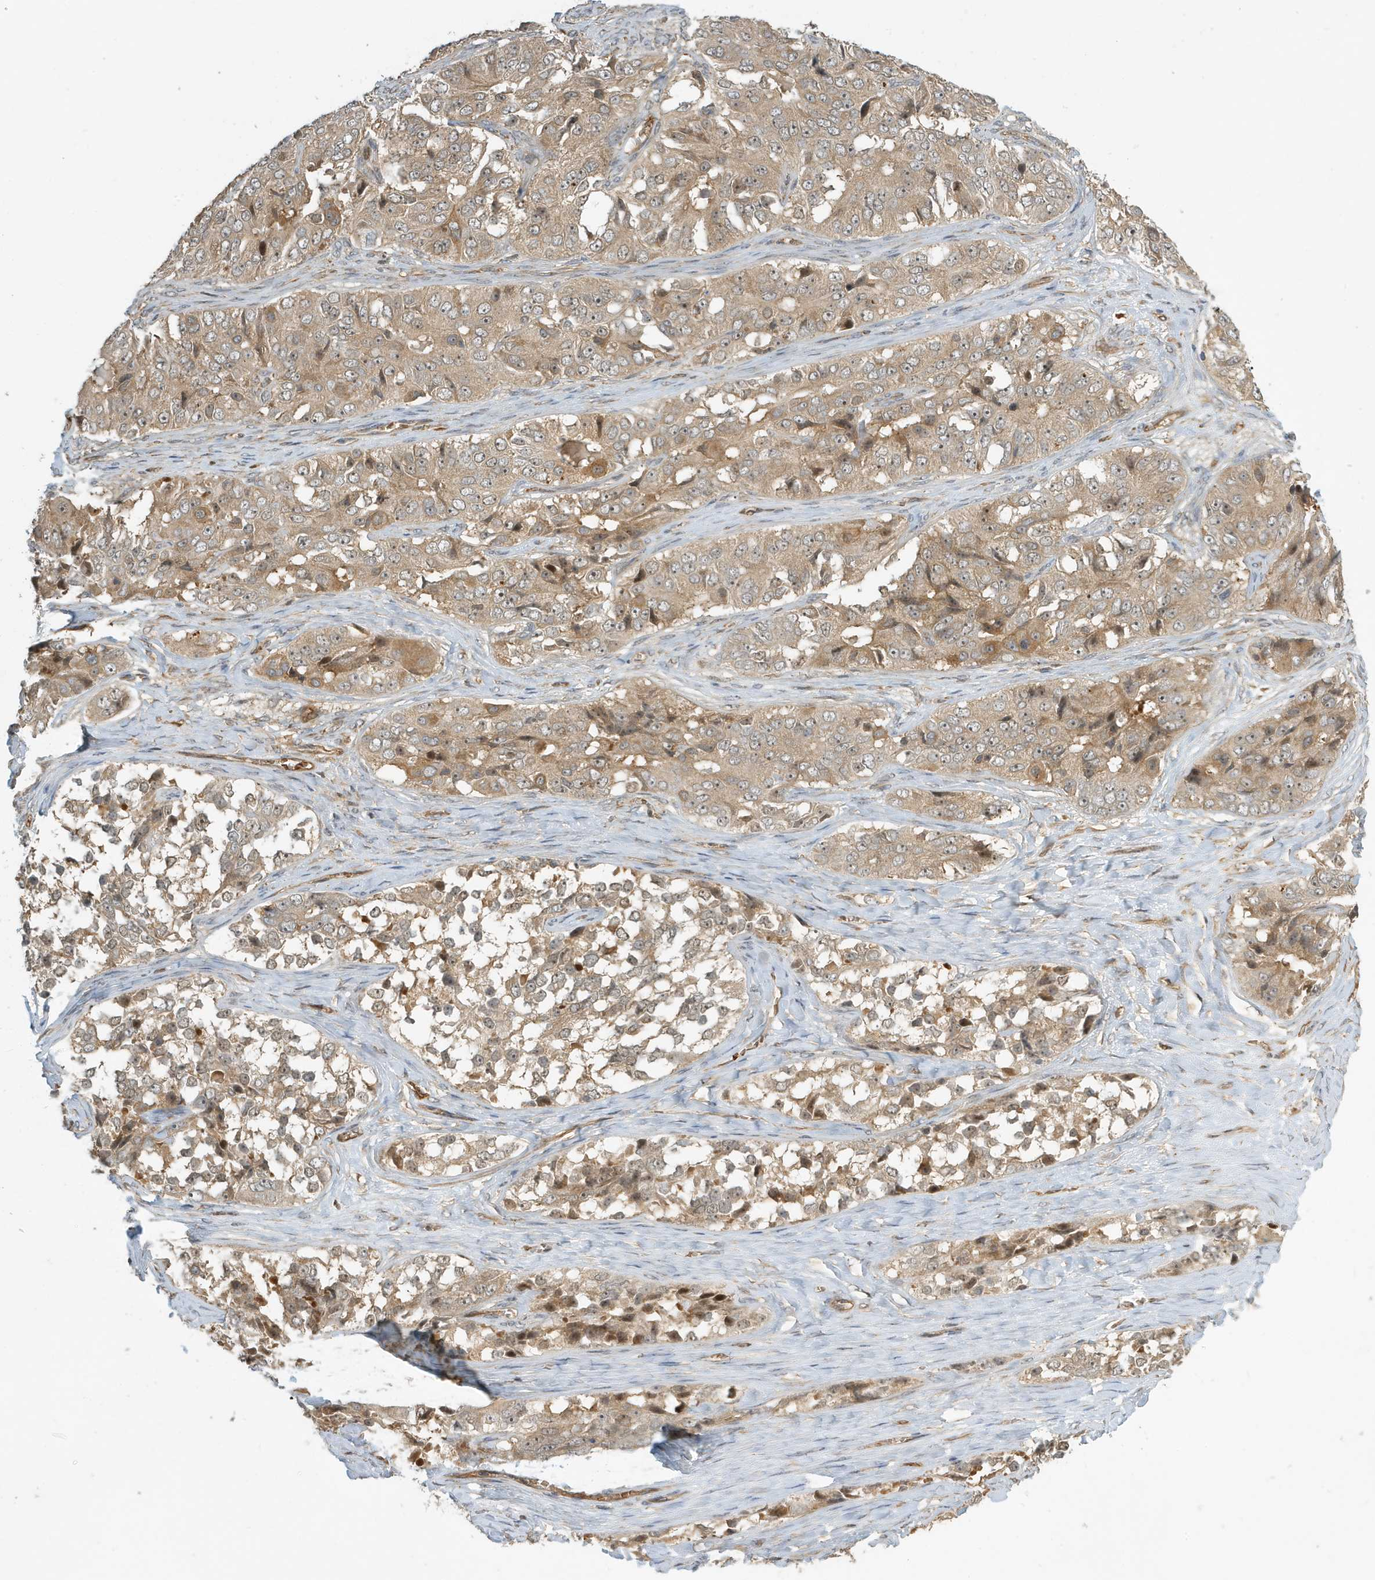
{"staining": {"intensity": "weak", "quantity": ">75%", "location": "cytoplasmic/membranous,nuclear"}, "tissue": "ovarian cancer", "cell_type": "Tumor cells", "image_type": "cancer", "snomed": [{"axis": "morphology", "description": "Carcinoma, endometroid"}, {"axis": "topography", "description": "Ovary"}], "caption": "Weak cytoplasmic/membranous and nuclear staining for a protein is appreciated in about >75% of tumor cells of ovarian cancer using immunohistochemistry (IHC).", "gene": "FYCO1", "patient": {"sex": "female", "age": 51}}